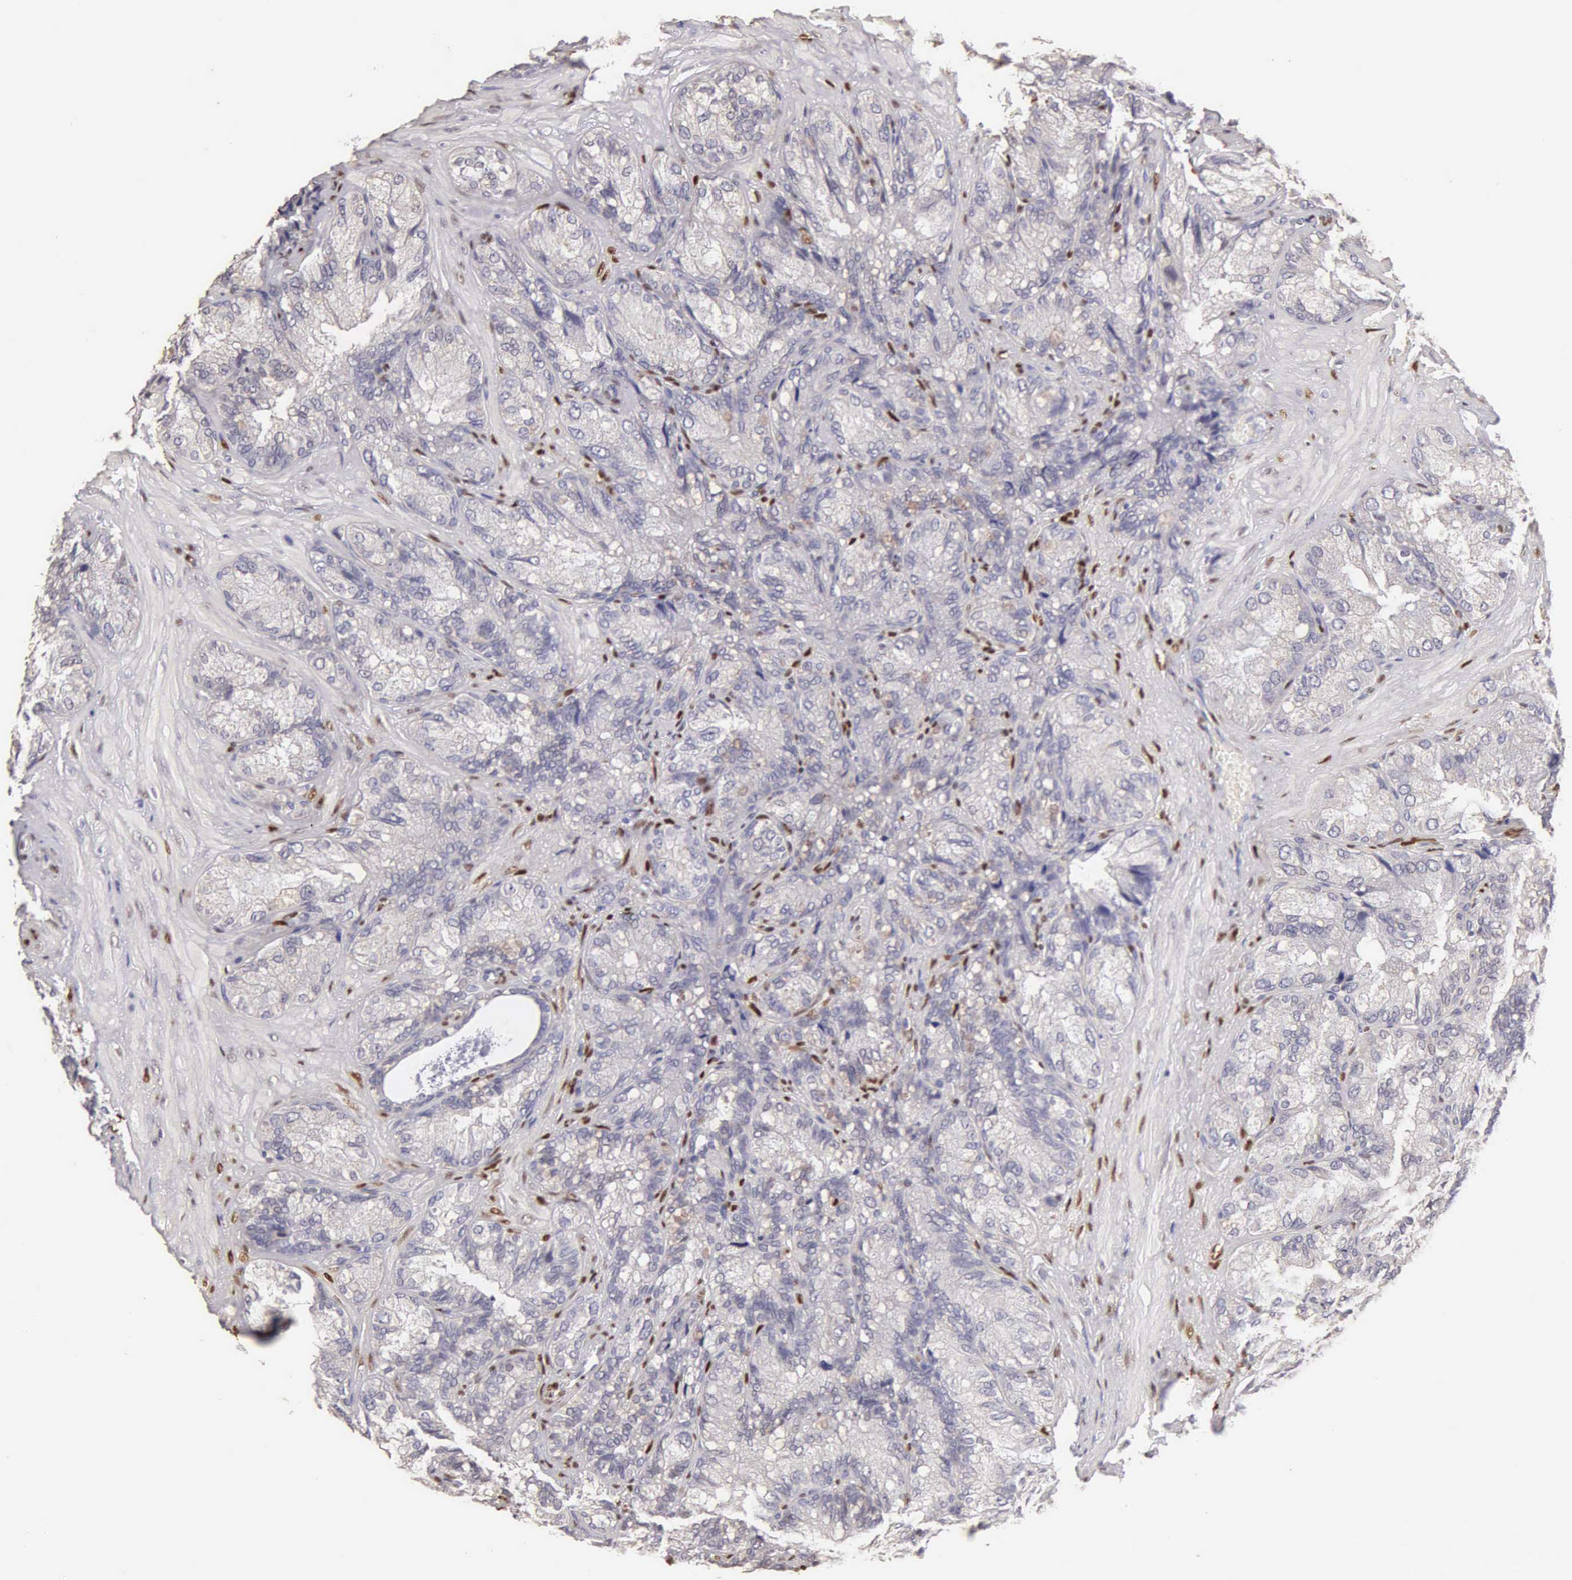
{"staining": {"intensity": "negative", "quantity": "none", "location": "none"}, "tissue": "seminal vesicle", "cell_type": "Glandular cells", "image_type": "normal", "snomed": [{"axis": "morphology", "description": "Normal tissue, NOS"}, {"axis": "topography", "description": "Seminal veicle"}], "caption": "The micrograph exhibits no significant expression in glandular cells of seminal vesicle.", "gene": "ESR1", "patient": {"sex": "male", "age": 69}}